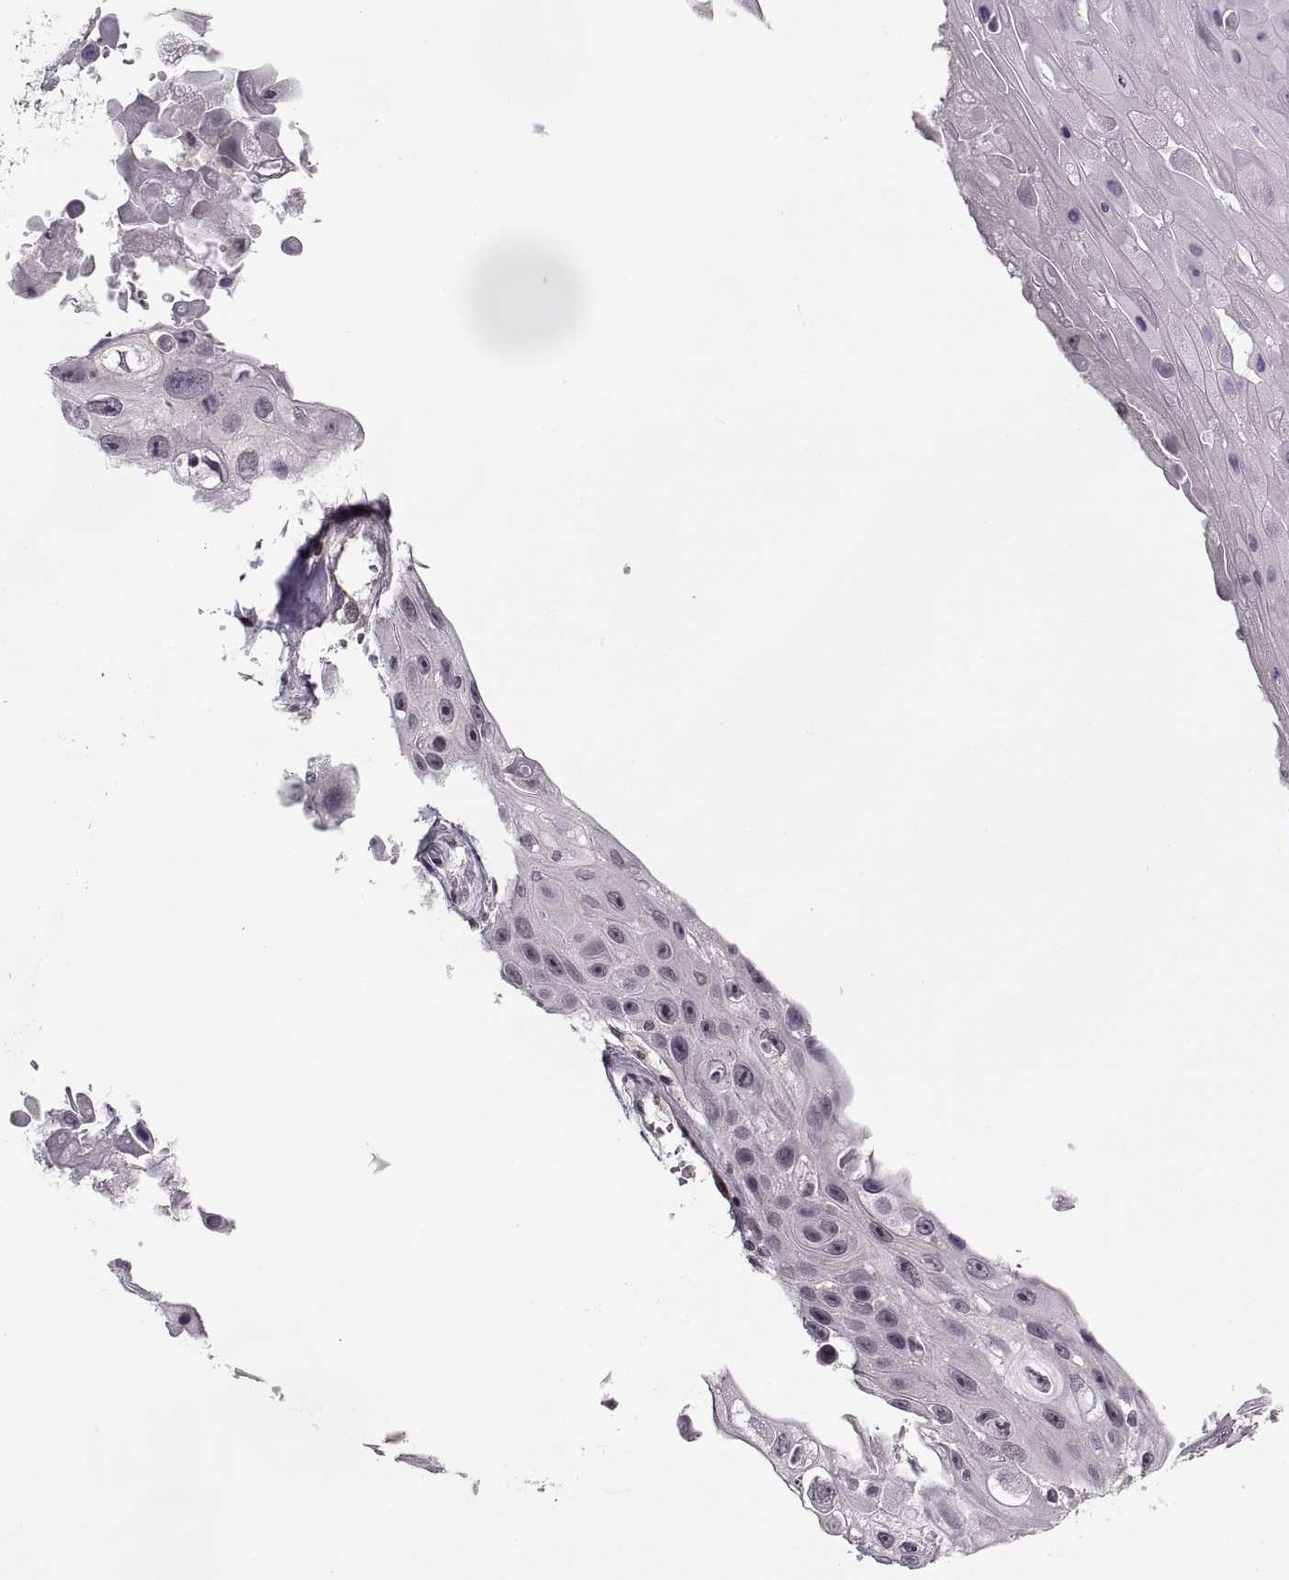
{"staining": {"intensity": "negative", "quantity": "none", "location": "none"}, "tissue": "skin cancer", "cell_type": "Tumor cells", "image_type": "cancer", "snomed": [{"axis": "morphology", "description": "Squamous cell carcinoma, NOS"}, {"axis": "topography", "description": "Skin"}], "caption": "There is no significant expression in tumor cells of skin squamous cell carcinoma.", "gene": "LUZP2", "patient": {"sex": "male", "age": 82}}